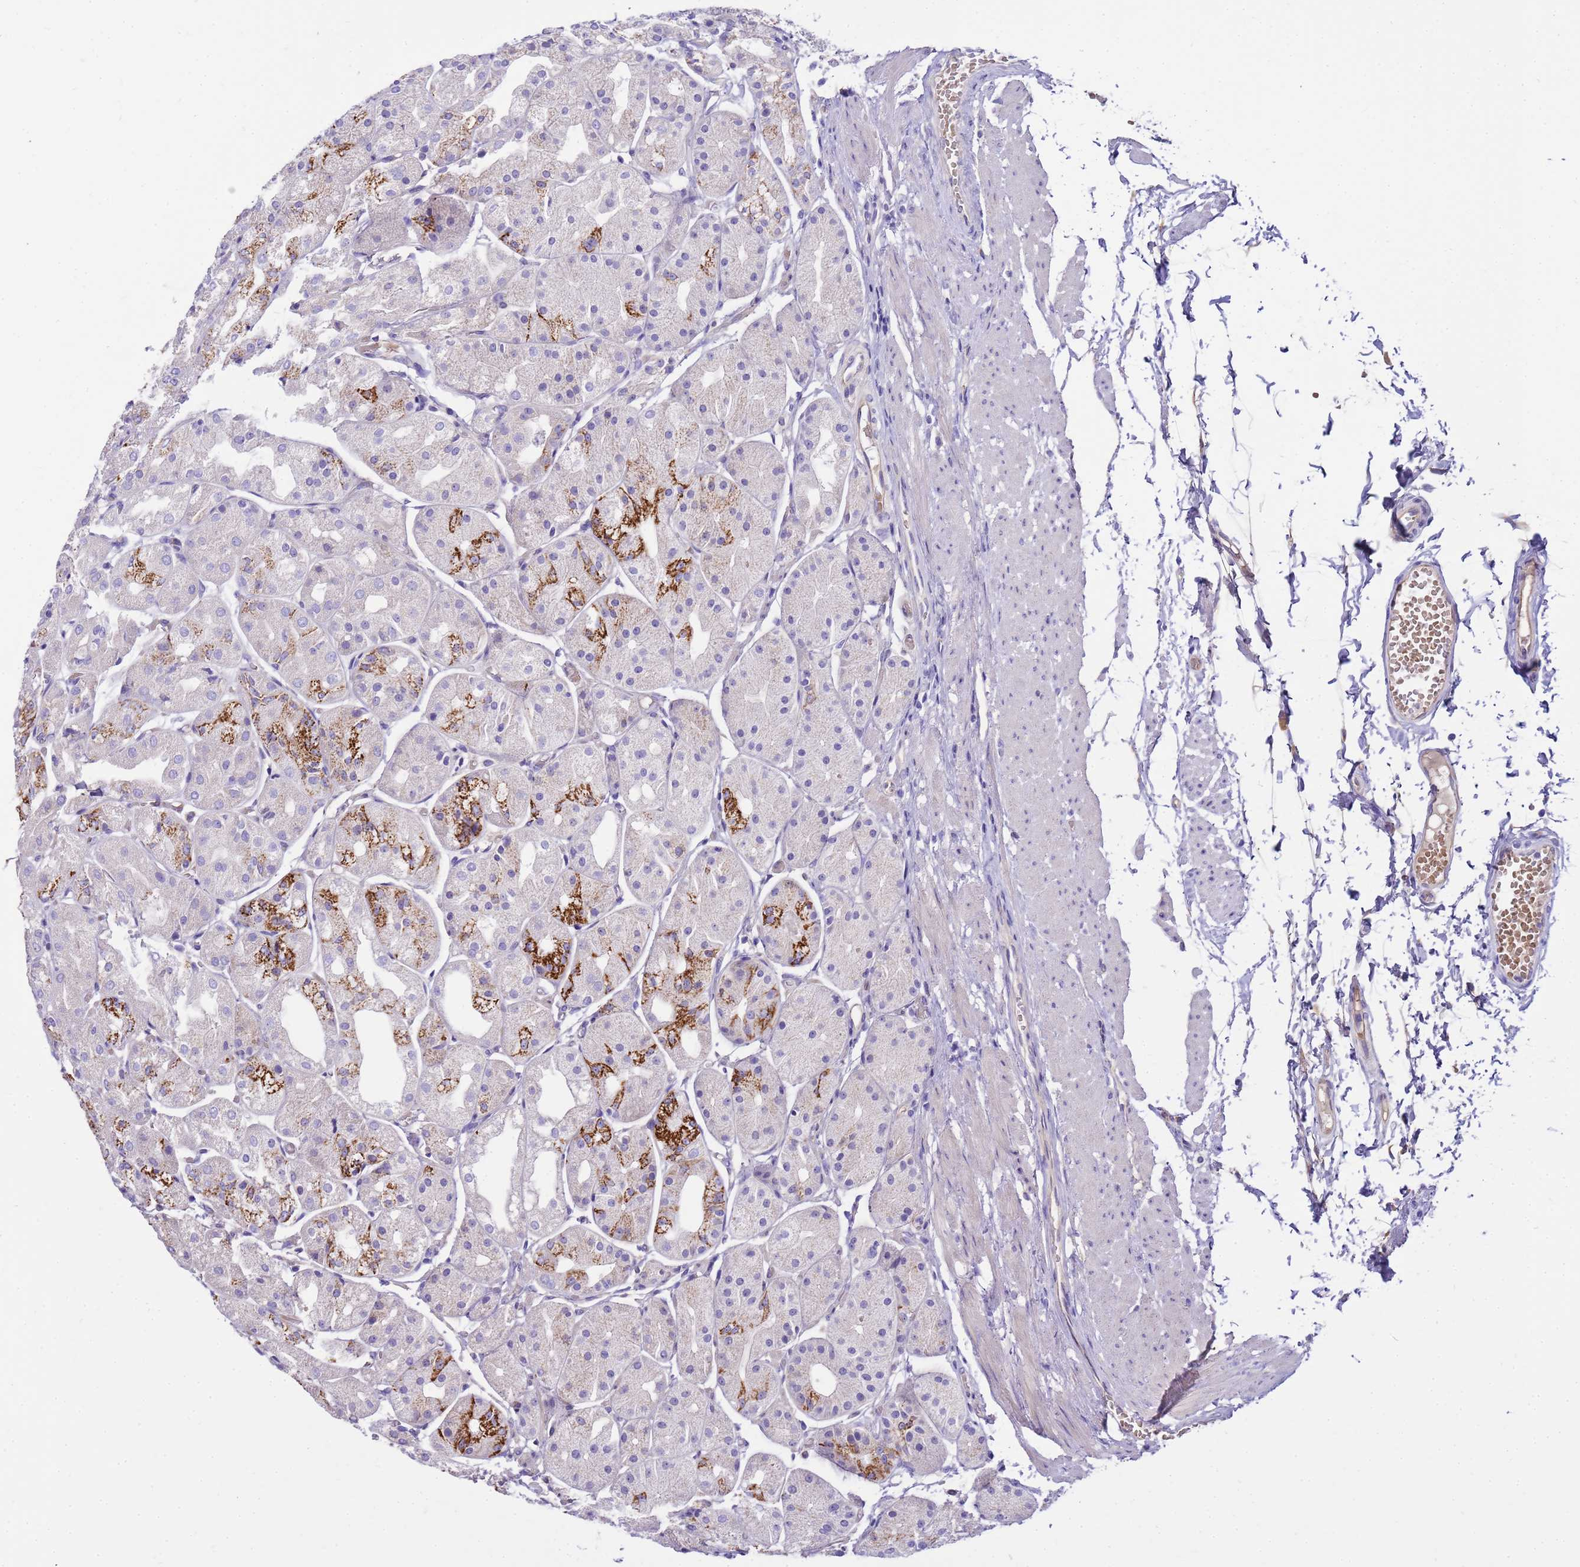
{"staining": {"intensity": "strong", "quantity": "<25%", "location": "cytoplasmic/membranous"}, "tissue": "stomach", "cell_type": "Glandular cells", "image_type": "normal", "snomed": [{"axis": "morphology", "description": "Normal tissue, NOS"}, {"axis": "topography", "description": "Stomach, upper"}], "caption": "Immunohistochemical staining of benign stomach exhibits <25% levels of strong cytoplasmic/membranous protein expression in approximately <25% of glandular cells. (DAB = brown stain, brightfield microscopy at high magnification).", "gene": "RIPPLY2", "patient": {"sex": "male", "age": 72}}